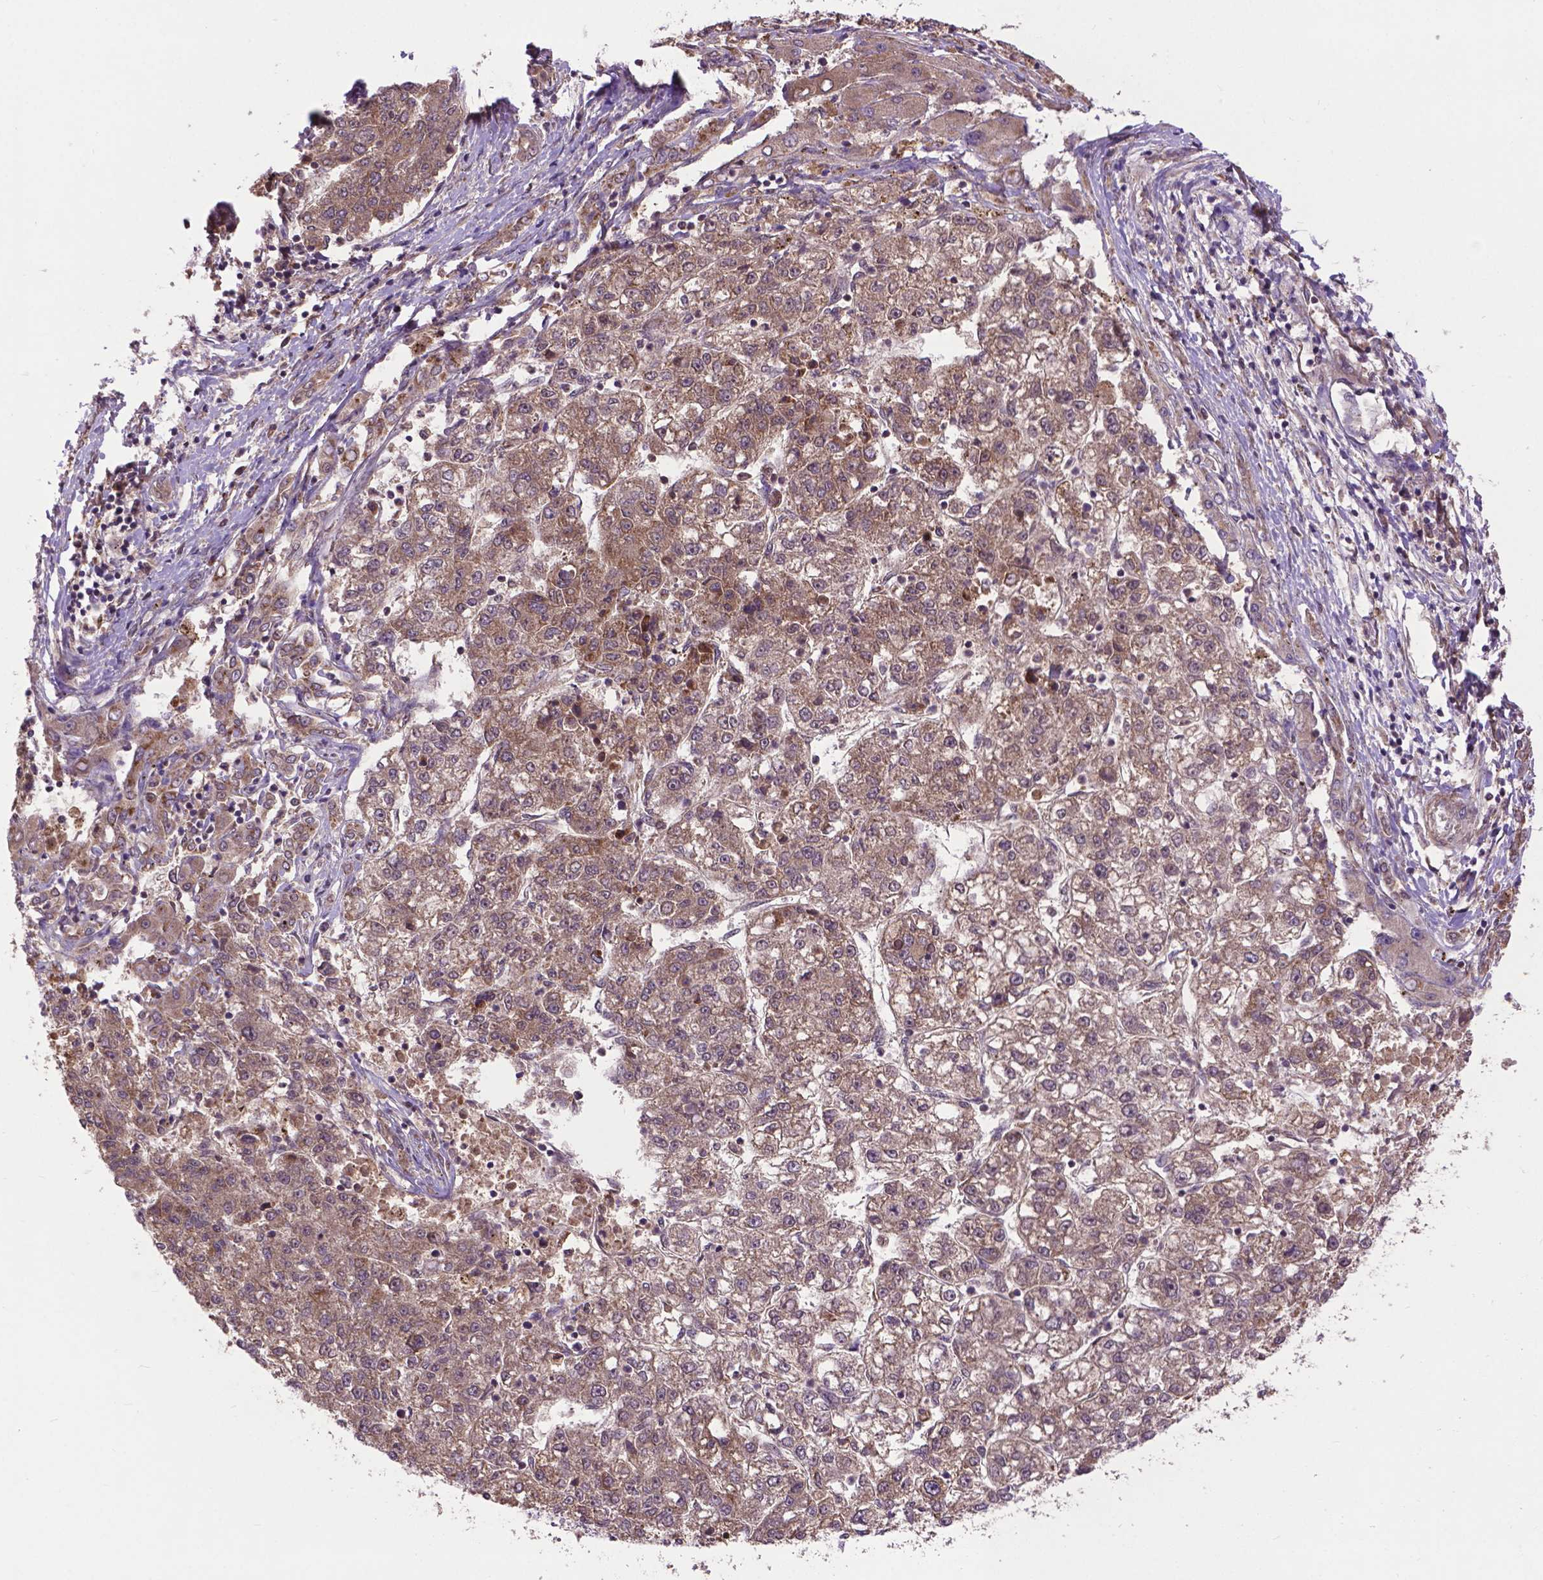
{"staining": {"intensity": "moderate", "quantity": ">75%", "location": "cytoplasmic/membranous"}, "tissue": "liver cancer", "cell_type": "Tumor cells", "image_type": "cancer", "snomed": [{"axis": "morphology", "description": "Carcinoma, Hepatocellular, NOS"}, {"axis": "topography", "description": "Liver"}], "caption": "Protein staining of liver cancer tissue exhibits moderate cytoplasmic/membranous expression in about >75% of tumor cells.", "gene": "ZNF616", "patient": {"sex": "male", "age": 56}}